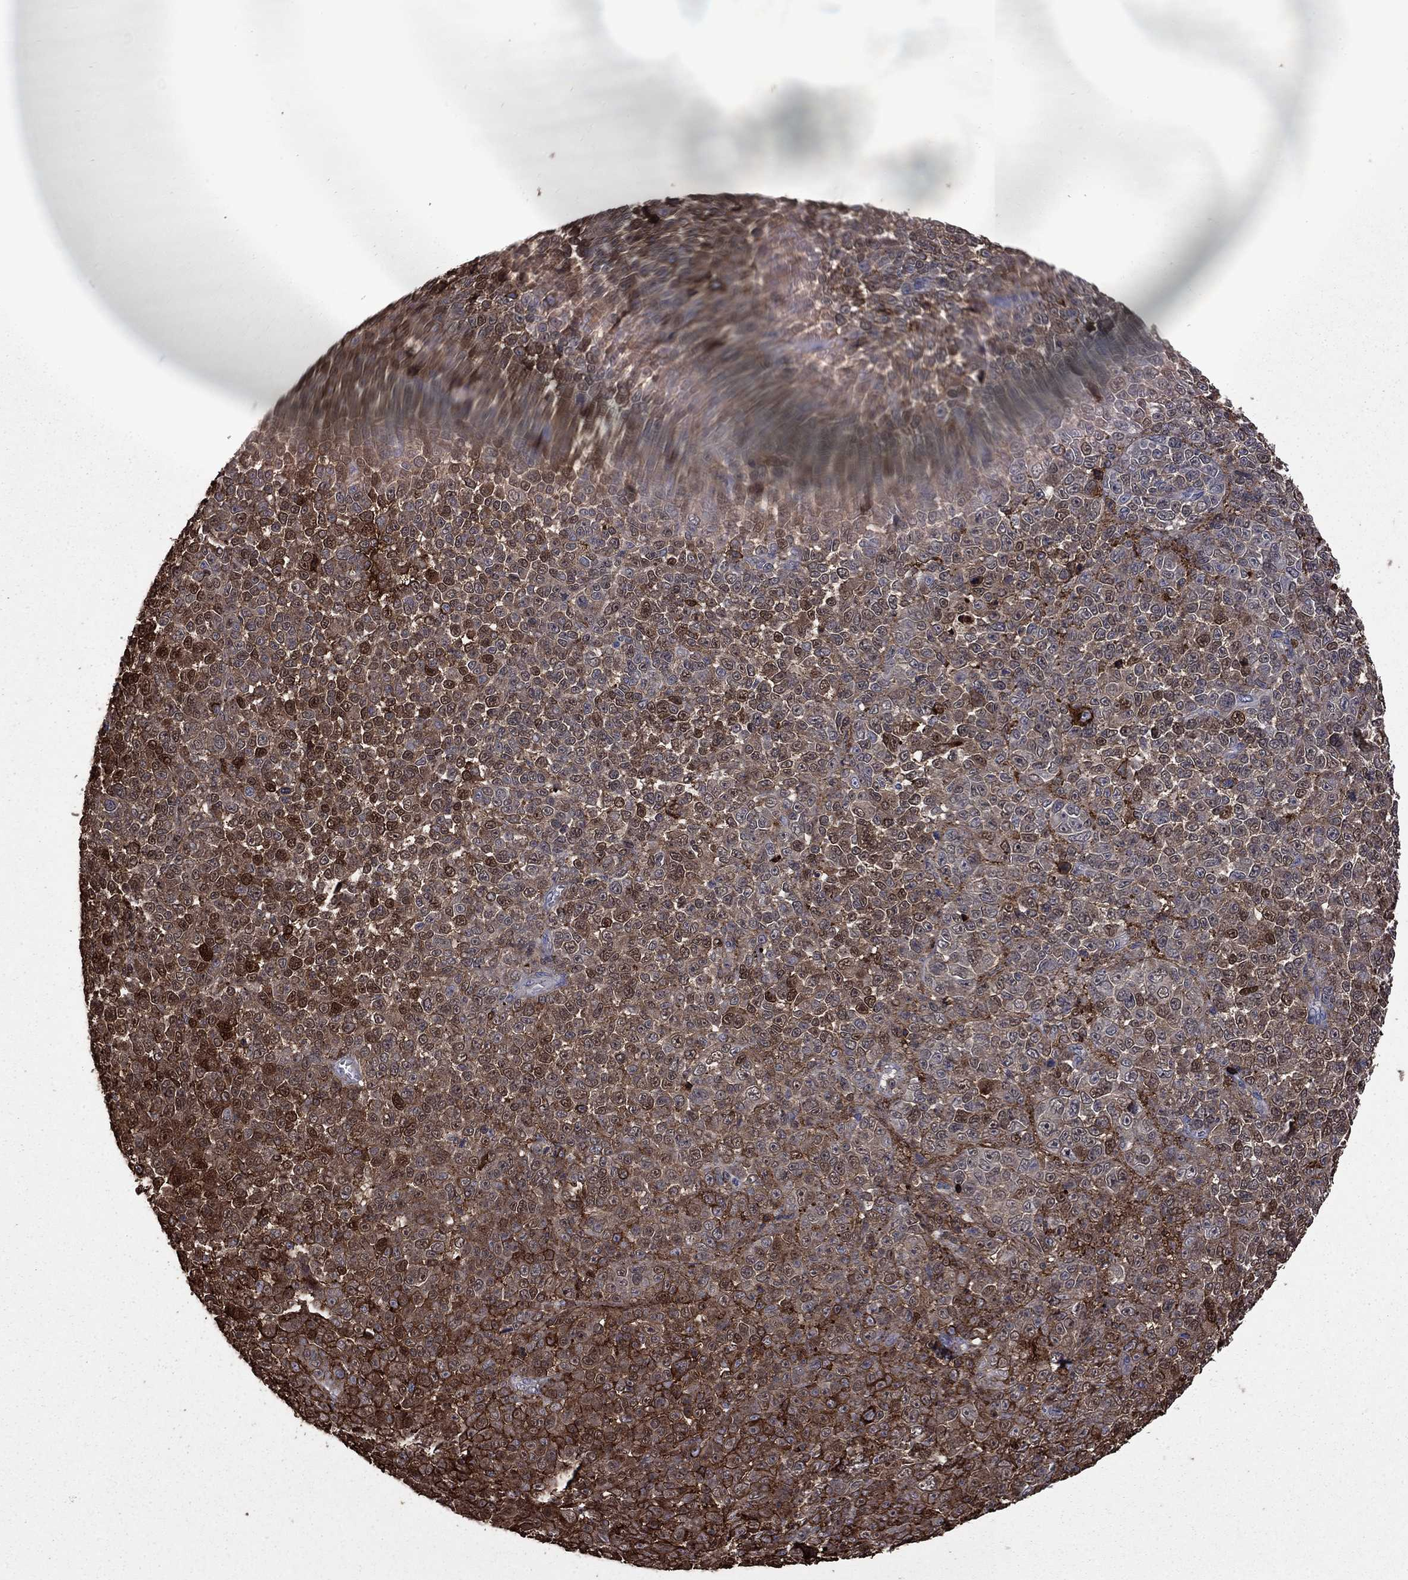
{"staining": {"intensity": "moderate", "quantity": "25%-75%", "location": "cytoplasmic/membranous"}, "tissue": "melanoma", "cell_type": "Tumor cells", "image_type": "cancer", "snomed": [{"axis": "morphology", "description": "Malignant melanoma, NOS"}, {"axis": "topography", "description": "Skin"}], "caption": "This is a photomicrograph of immunohistochemistry (IHC) staining of malignant melanoma, which shows moderate positivity in the cytoplasmic/membranous of tumor cells.", "gene": "PLAU", "patient": {"sex": "female", "age": 95}}